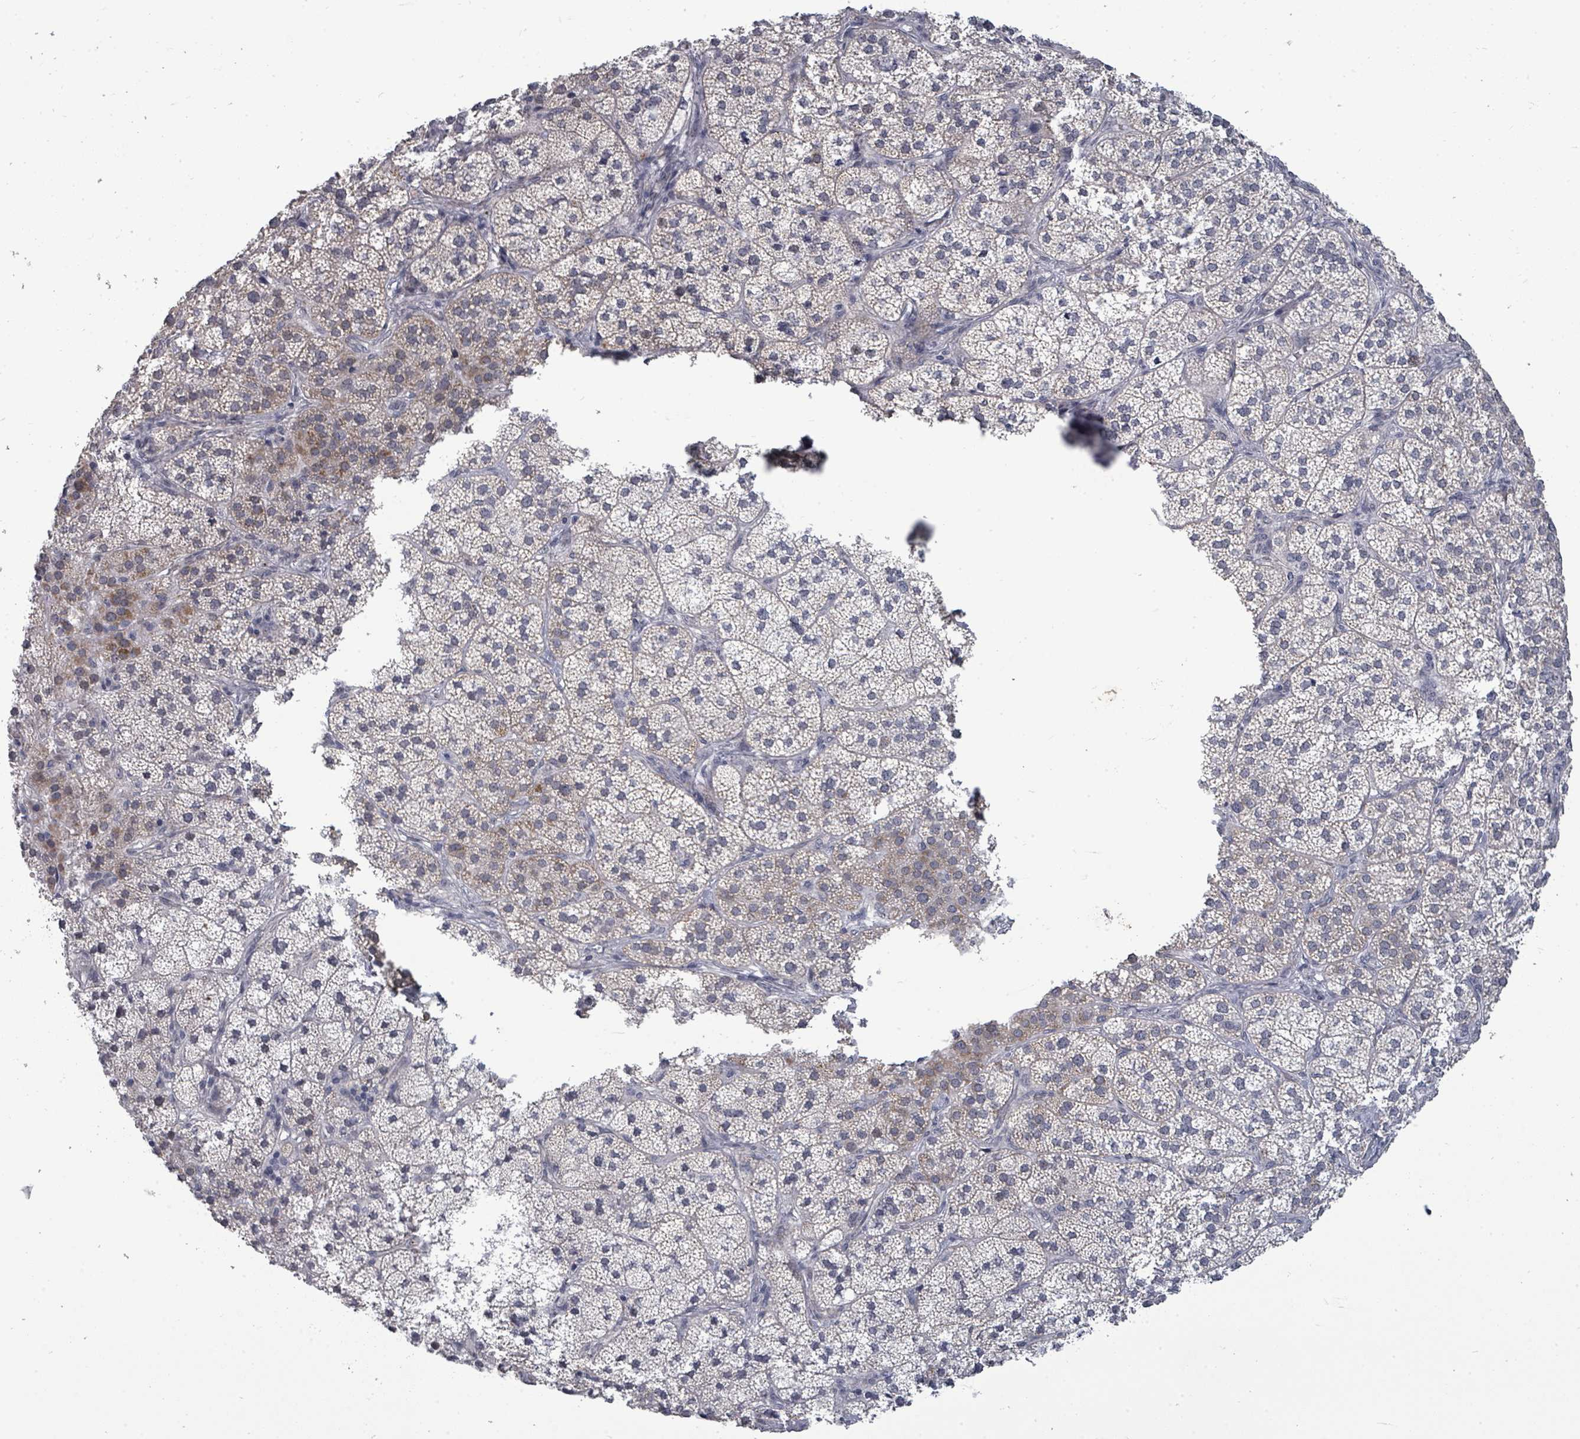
{"staining": {"intensity": "weak", "quantity": "<25%", "location": "cytoplasmic/membranous"}, "tissue": "adrenal gland", "cell_type": "Glandular cells", "image_type": "normal", "snomed": [{"axis": "morphology", "description": "Normal tissue, NOS"}, {"axis": "topography", "description": "Adrenal gland"}], "caption": "Immunohistochemical staining of unremarkable adrenal gland shows no significant positivity in glandular cells.", "gene": "PTPN20", "patient": {"sex": "female", "age": 58}}